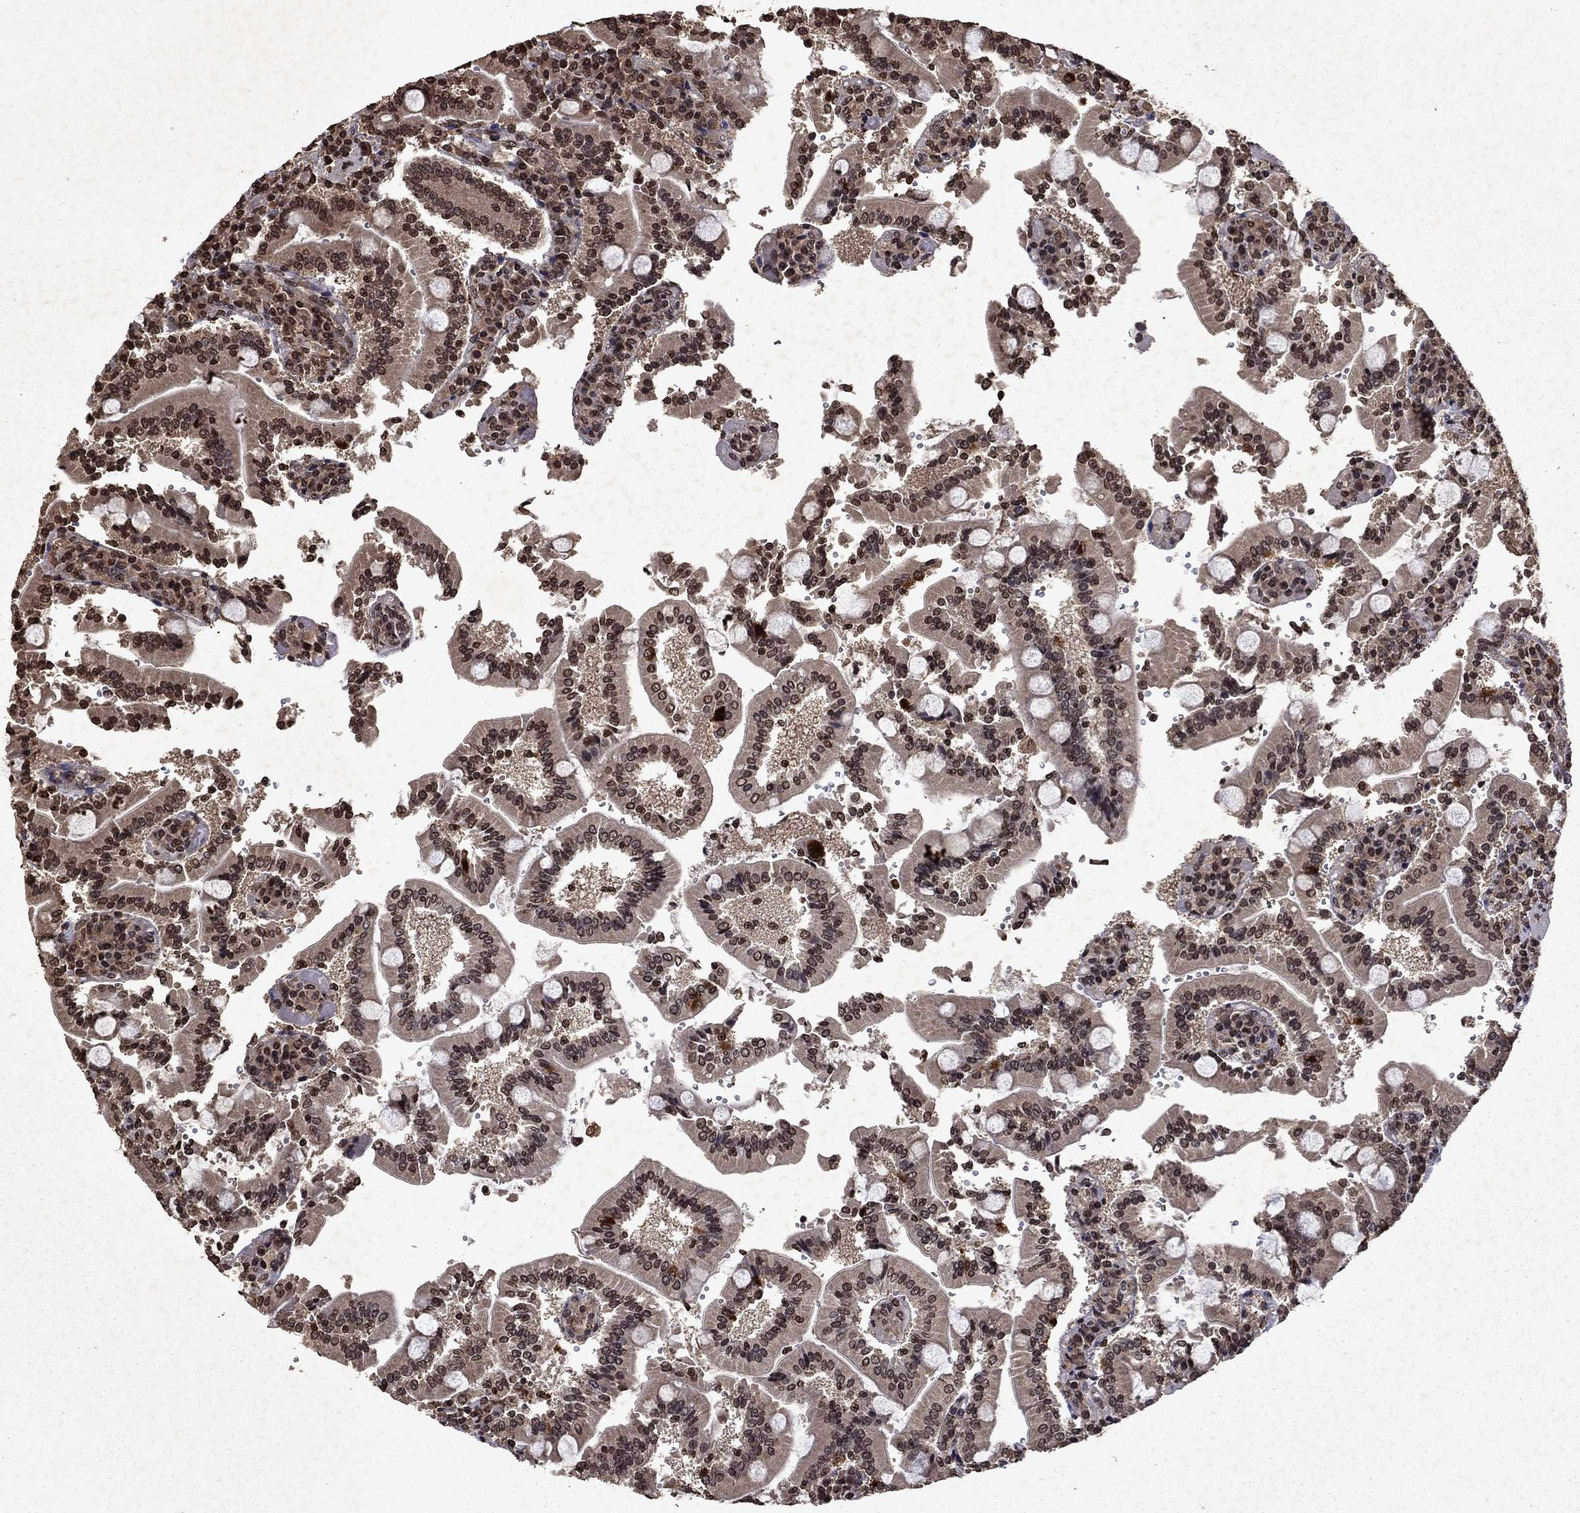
{"staining": {"intensity": "moderate", "quantity": "25%-75%", "location": "cytoplasmic/membranous,nuclear"}, "tissue": "duodenum", "cell_type": "Glandular cells", "image_type": "normal", "snomed": [{"axis": "morphology", "description": "Normal tissue, NOS"}, {"axis": "topography", "description": "Duodenum"}], "caption": "Immunohistochemistry (IHC) image of unremarkable duodenum: human duodenum stained using immunohistochemistry exhibits medium levels of moderate protein expression localized specifically in the cytoplasmic/membranous,nuclear of glandular cells, appearing as a cytoplasmic/membranous,nuclear brown color.", "gene": "PIN4", "patient": {"sex": "female", "age": 62}}